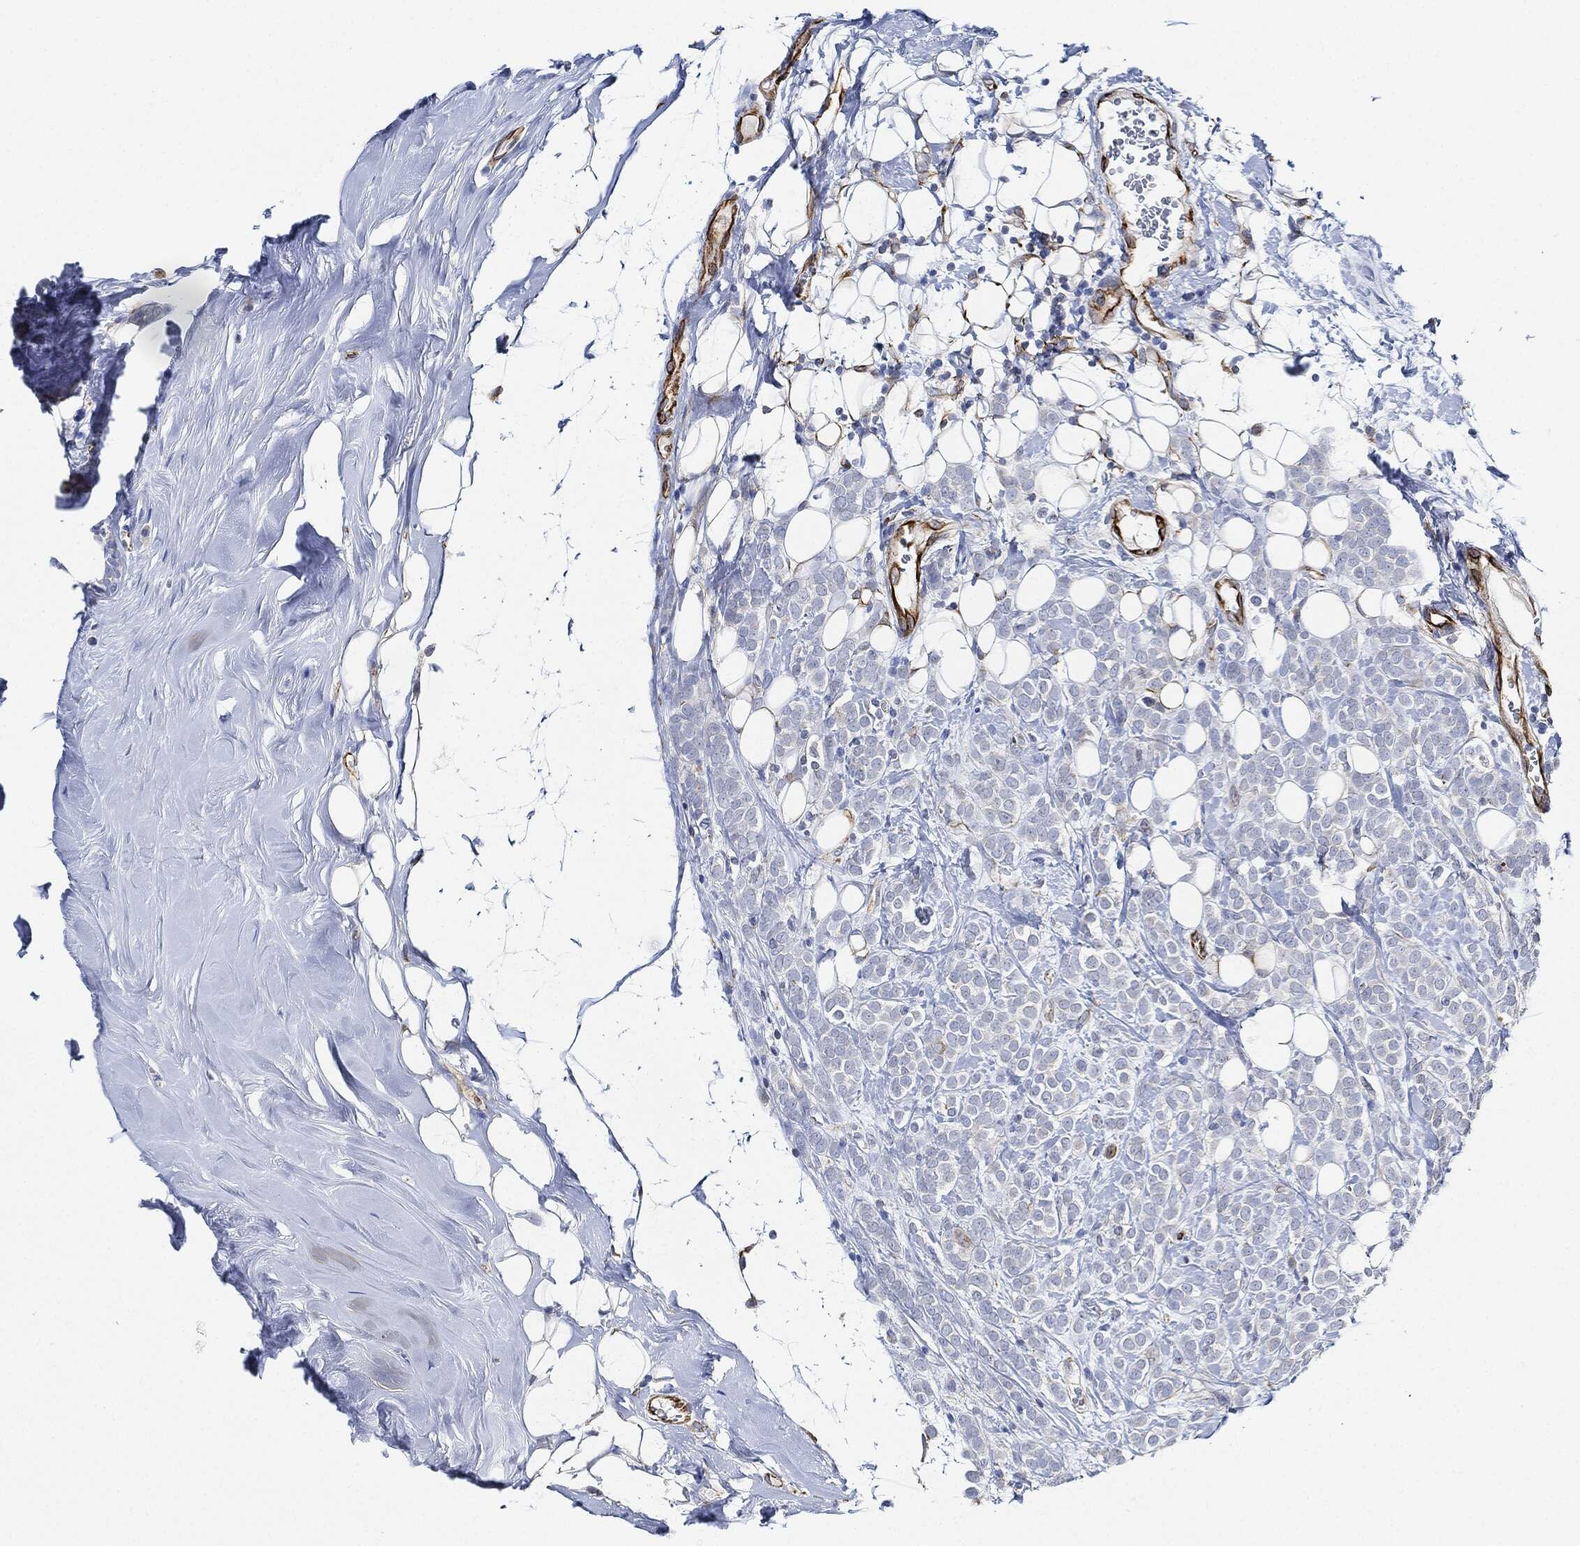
{"staining": {"intensity": "negative", "quantity": "none", "location": "none"}, "tissue": "breast cancer", "cell_type": "Tumor cells", "image_type": "cancer", "snomed": [{"axis": "morphology", "description": "Lobular carcinoma"}, {"axis": "topography", "description": "Breast"}], "caption": "Tumor cells show no significant protein positivity in breast lobular carcinoma.", "gene": "THSD1", "patient": {"sex": "female", "age": 49}}